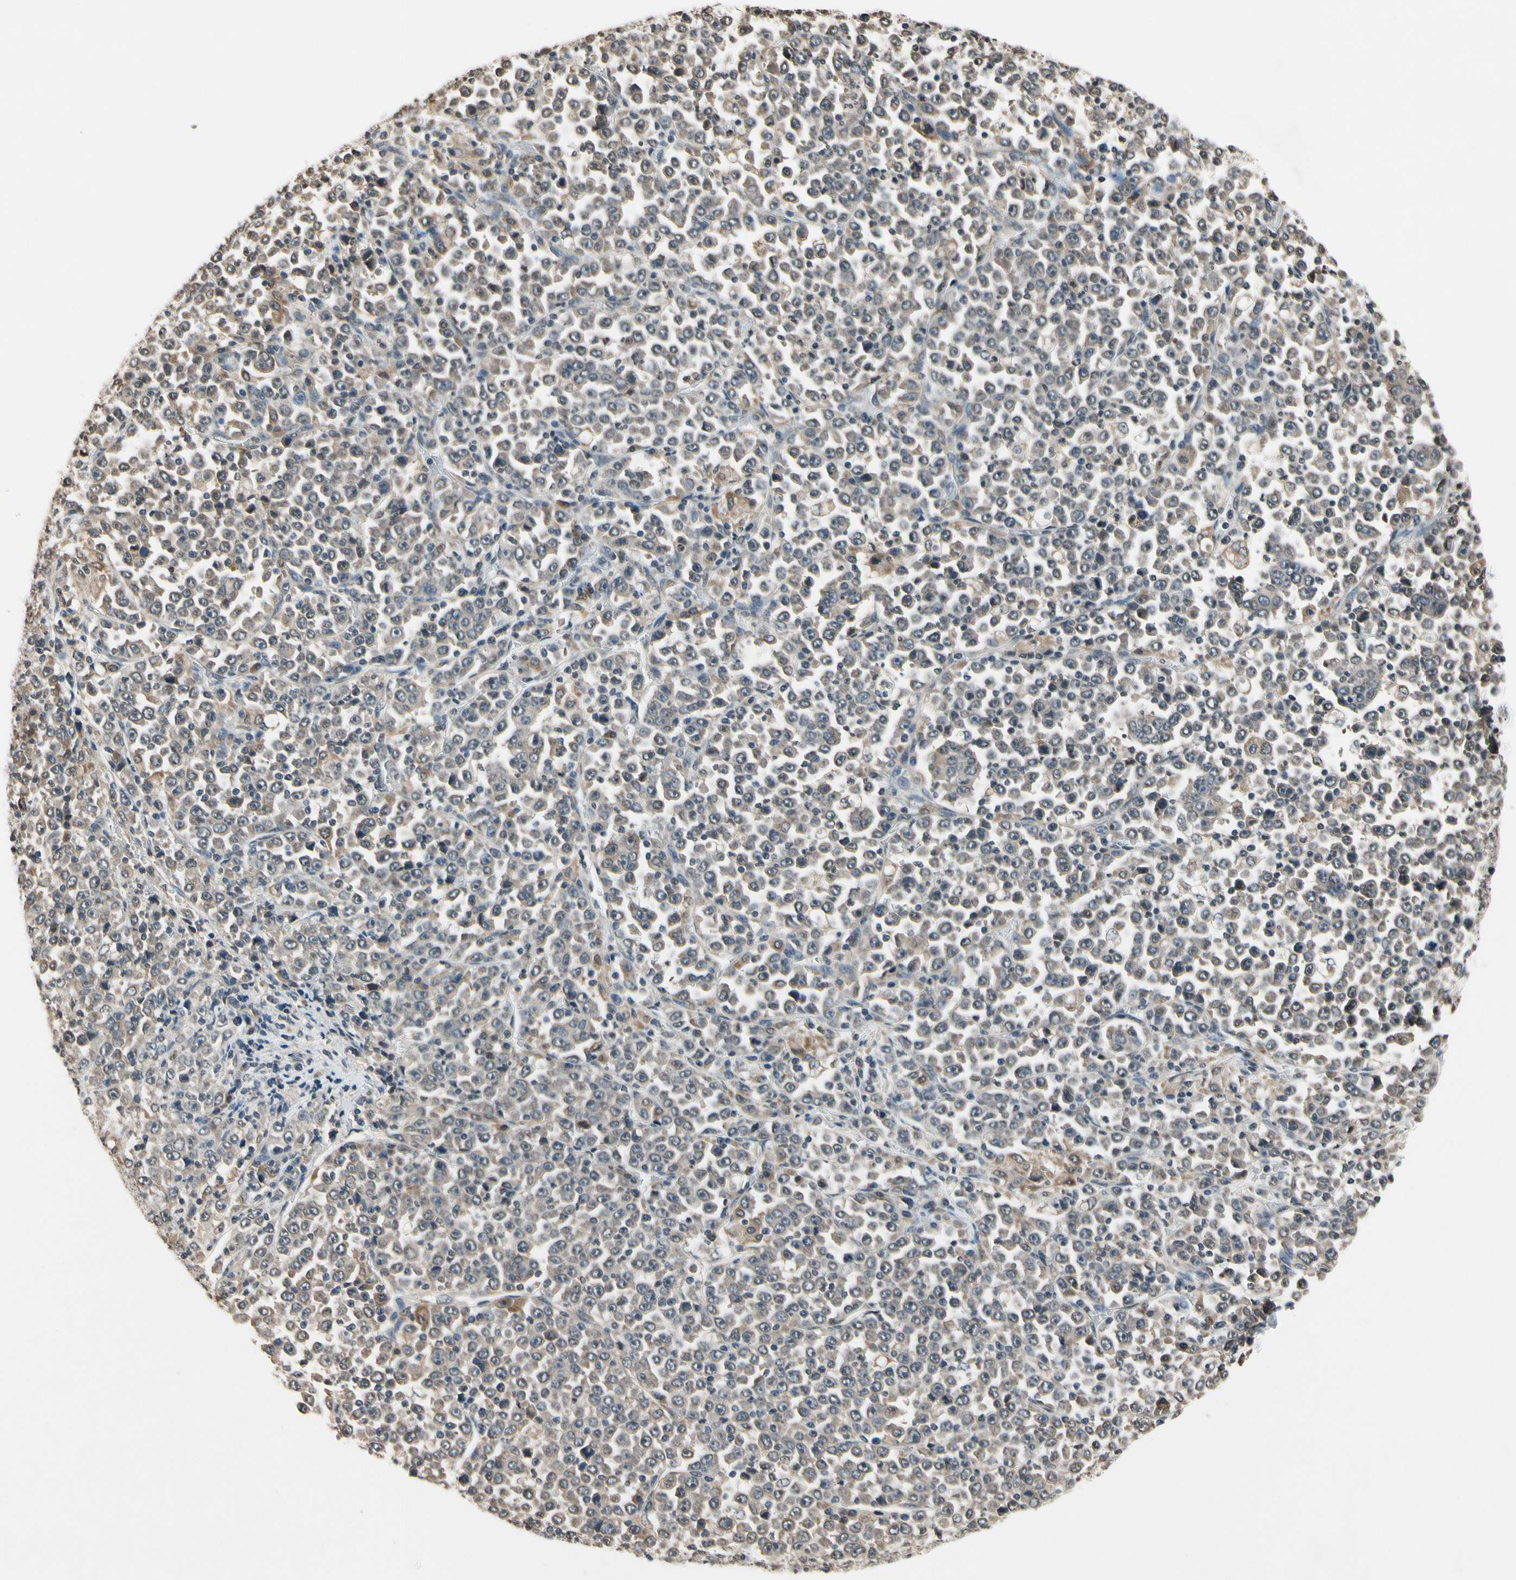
{"staining": {"intensity": "moderate", "quantity": "25%-75%", "location": "cytoplasmic/membranous"}, "tissue": "stomach cancer", "cell_type": "Tumor cells", "image_type": "cancer", "snomed": [{"axis": "morphology", "description": "Normal tissue, NOS"}, {"axis": "morphology", "description": "Adenocarcinoma, NOS"}, {"axis": "topography", "description": "Stomach, upper"}, {"axis": "topography", "description": "Stomach"}], "caption": "Moderate cytoplasmic/membranous positivity for a protein is seen in about 25%-75% of tumor cells of stomach cancer (adenocarcinoma) using immunohistochemistry.", "gene": "GCLC", "patient": {"sex": "male", "age": 59}}